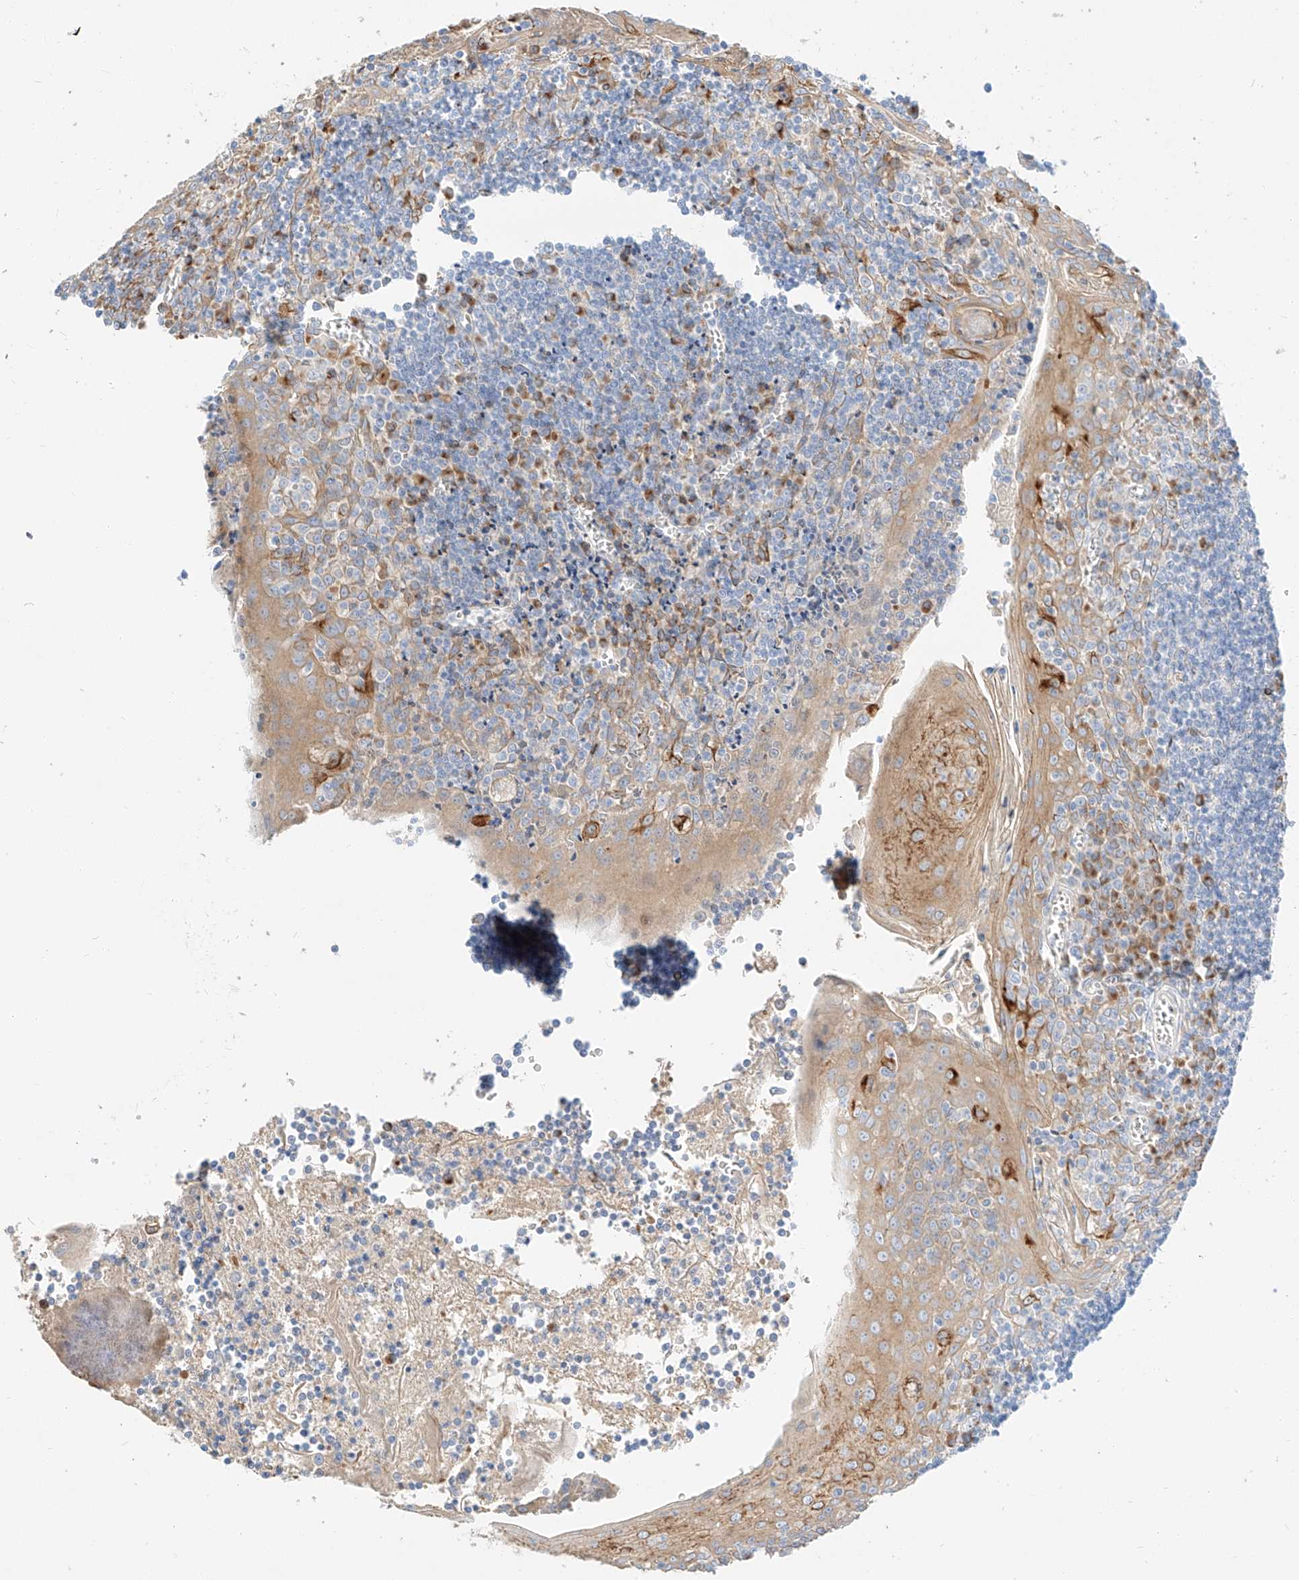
{"staining": {"intensity": "moderate", "quantity": "<25%", "location": "cytoplasmic/membranous"}, "tissue": "tonsil", "cell_type": "Germinal center cells", "image_type": "normal", "snomed": [{"axis": "morphology", "description": "Normal tissue, NOS"}, {"axis": "topography", "description": "Tonsil"}], "caption": "There is low levels of moderate cytoplasmic/membranous expression in germinal center cells of benign tonsil, as demonstrated by immunohistochemical staining (brown color).", "gene": "MAP7", "patient": {"sex": "male", "age": 27}}